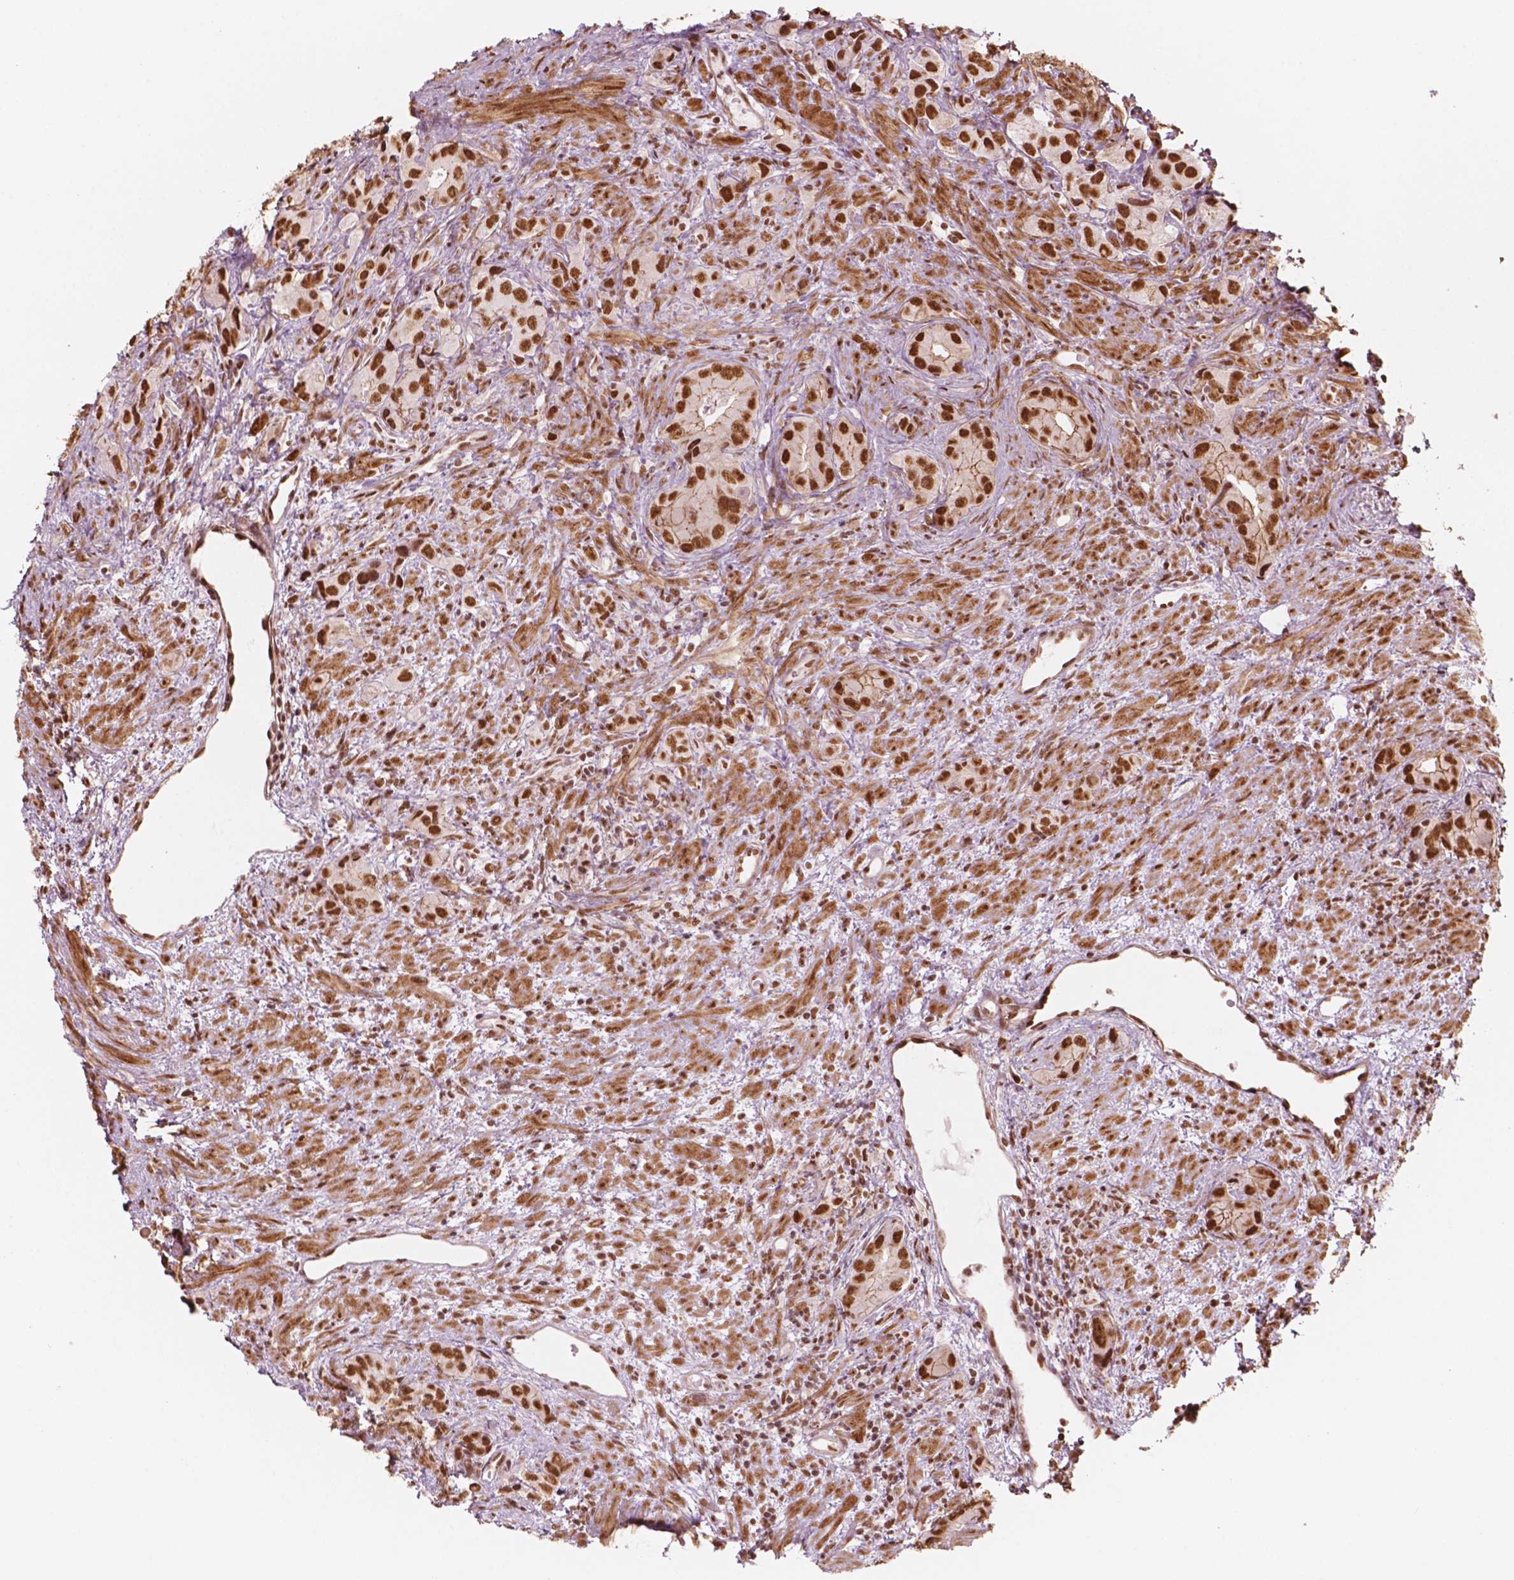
{"staining": {"intensity": "strong", "quantity": ">75%", "location": "nuclear"}, "tissue": "prostate cancer", "cell_type": "Tumor cells", "image_type": "cancer", "snomed": [{"axis": "morphology", "description": "Adenocarcinoma, High grade"}, {"axis": "topography", "description": "Prostate"}], "caption": "Tumor cells reveal high levels of strong nuclear positivity in about >75% of cells in adenocarcinoma (high-grade) (prostate).", "gene": "GTF3C5", "patient": {"sex": "male", "age": 90}}